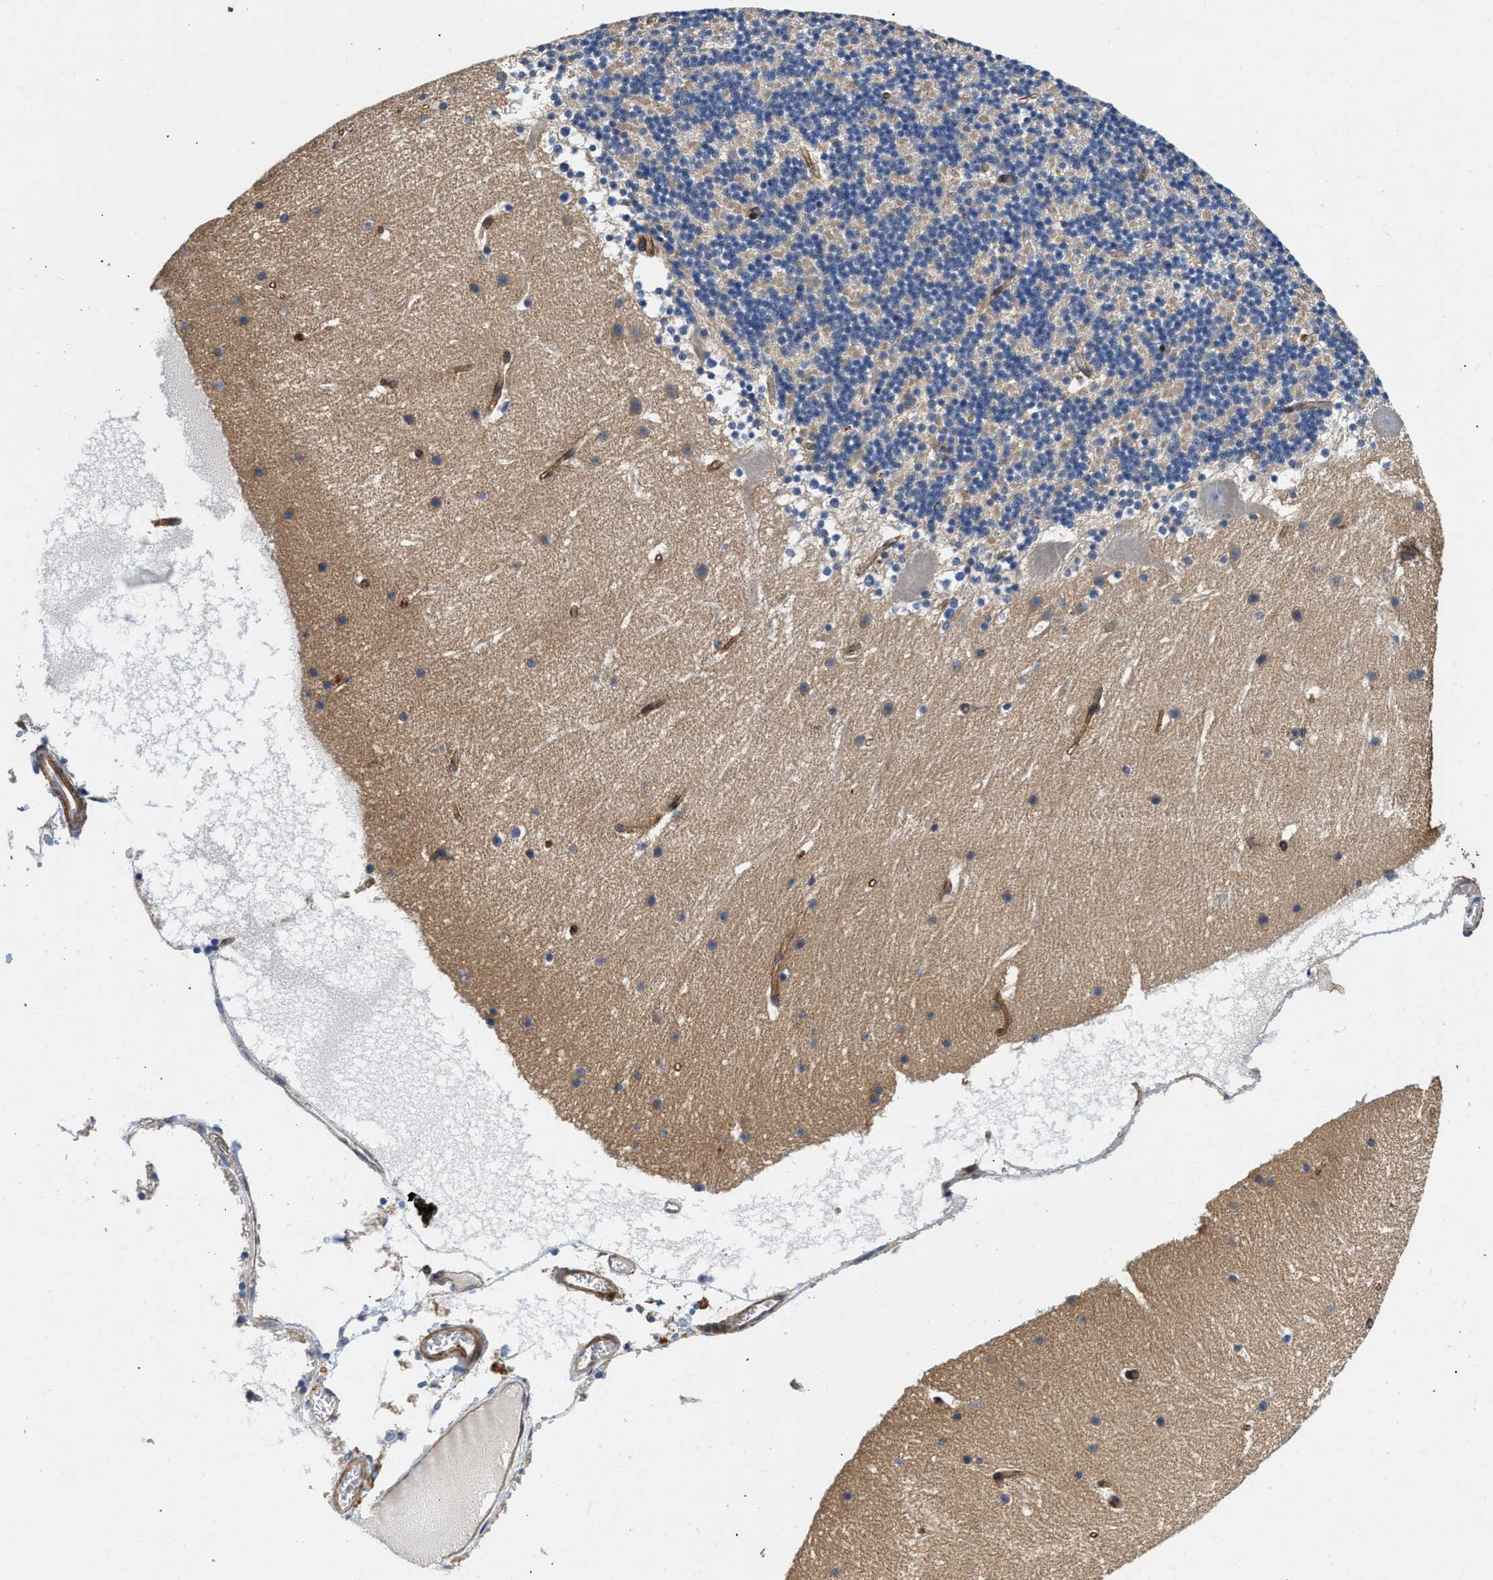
{"staining": {"intensity": "negative", "quantity": "none", "location": "none"}, "tissue": "cerebellum", "cell_type": "Cells in granular layer", "image_type": "normal", "snomed": [{"axis": "morphology", "description": "Normal tissue, NOS"}, {"axis": "topography", "description": "Cerebellum"}], "caption": "Immunohistochemical staining of benign human cerebellum reveals no significant staining in cells in granular layer.", "gene": "RAPH1", "patient": {"sex": "male", "age": 45}}